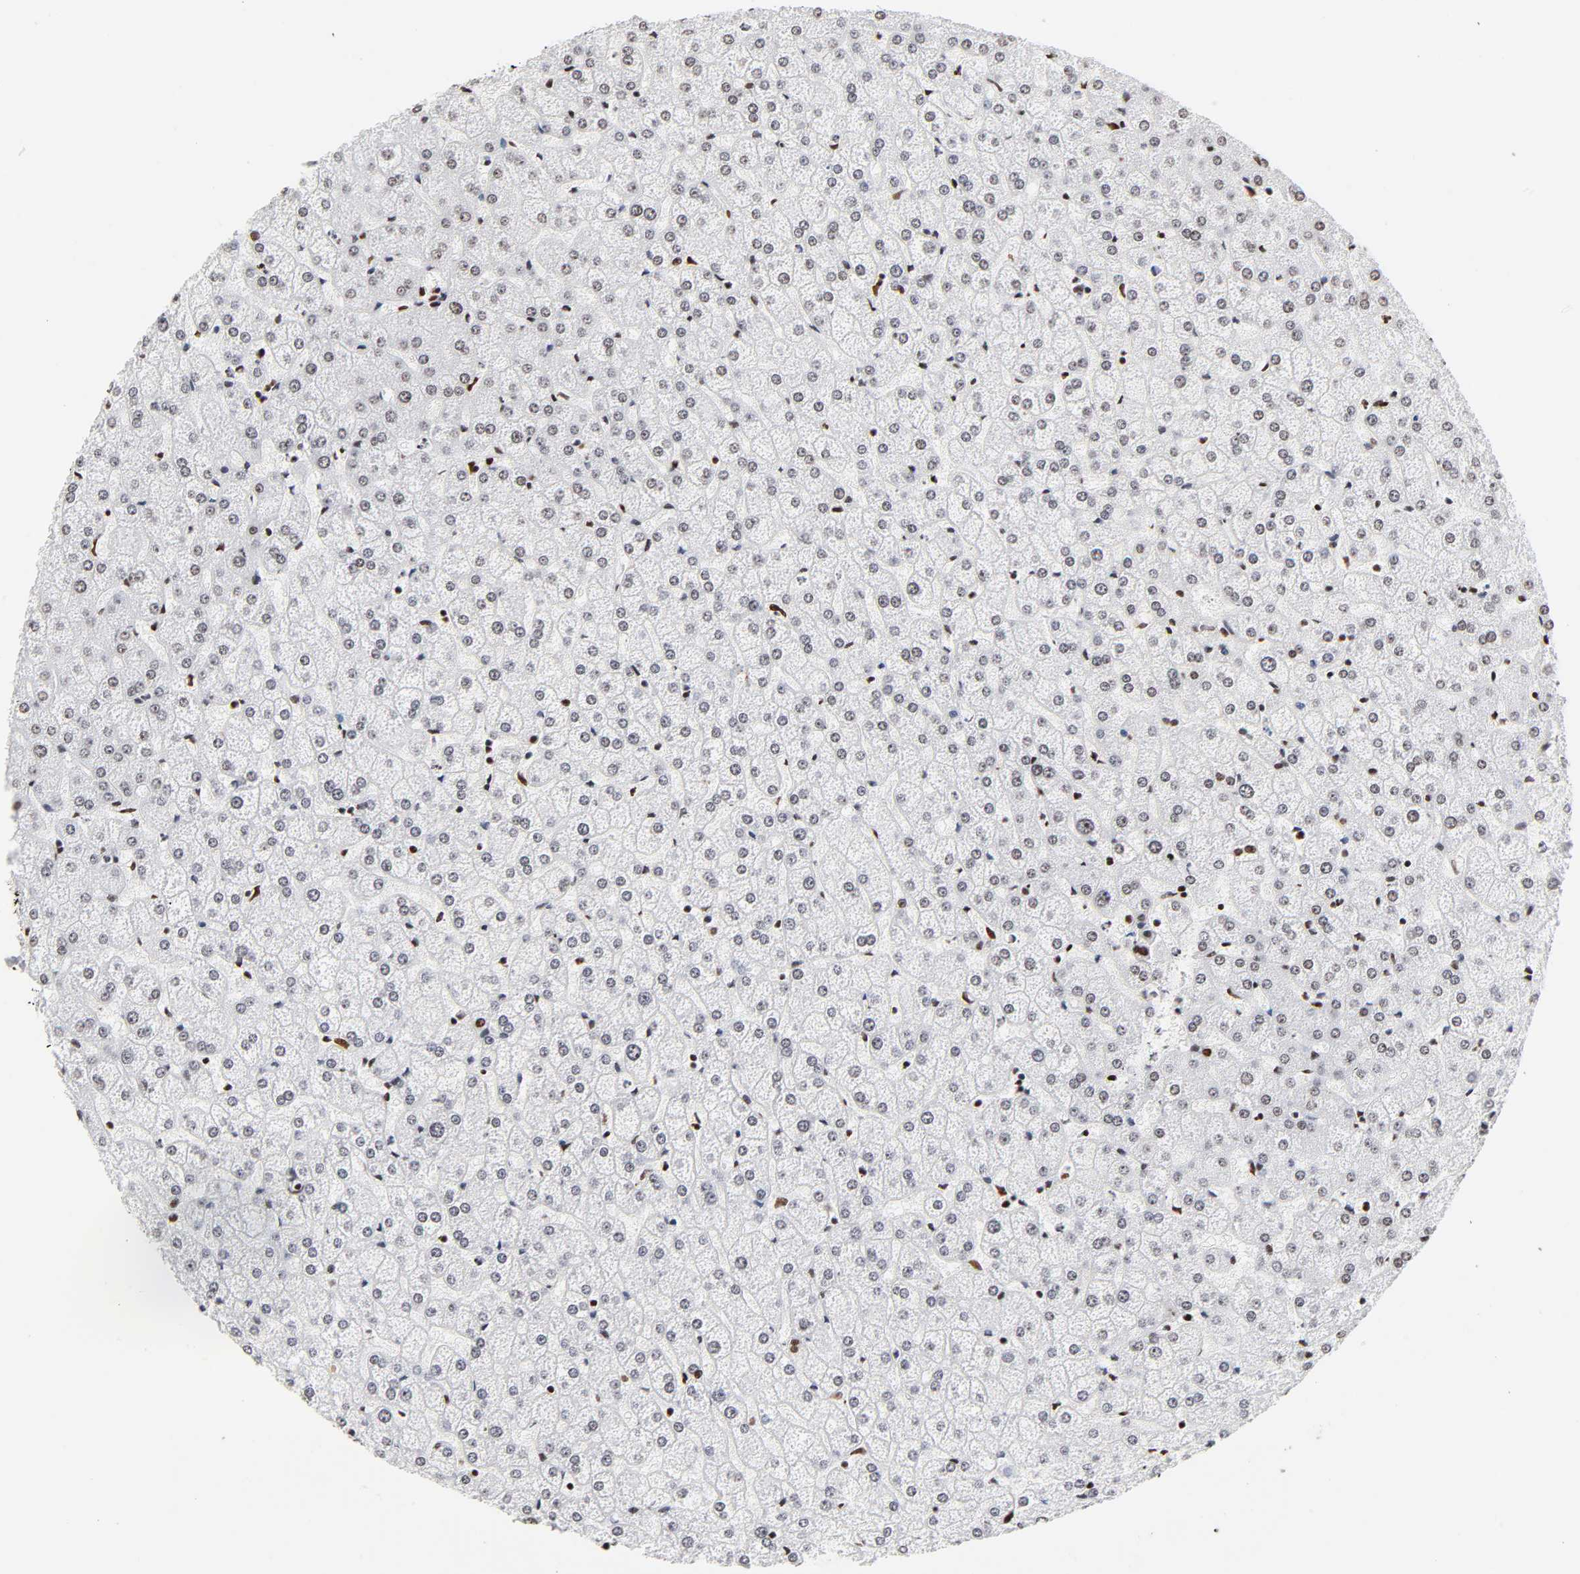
{"staining": {"intensity": "moderate", "quantity": ">75%", "location": "nuclear"}, "tissue": "liver", "cell_type": "Cholangiocytes", "image_type": "normal", "snomed": [{"axis": "morphology", "description": "Normal tissue, NOS"}, {"axis": "topography", "description": "Liver"}], "caption": "Cholangiocytes show moderate nuclear expression in approximately >75% of cells in unremarkable liver.", "gene": "XRCC6", "patient": {"sex": "female", "age": 32}}